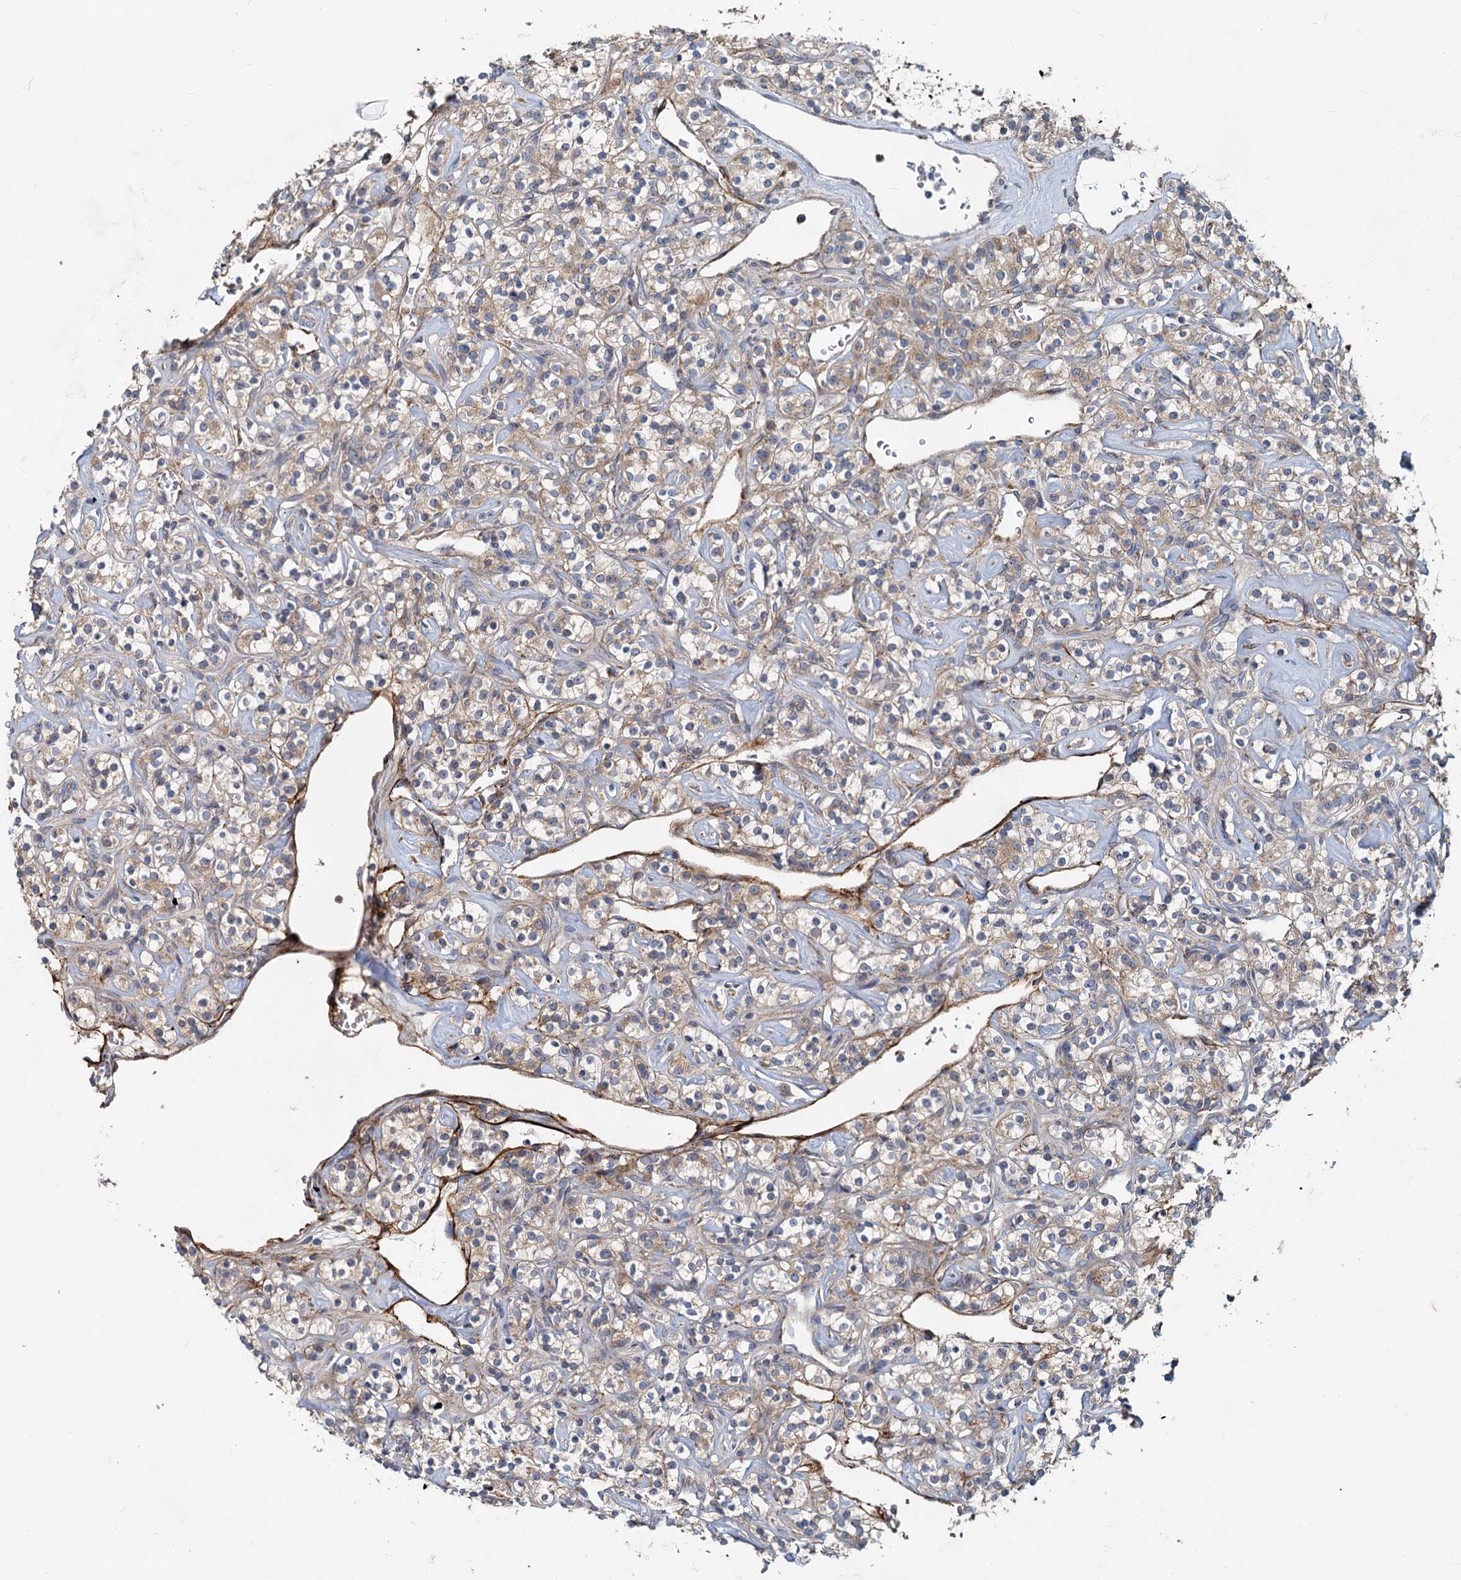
{"staining": {"intensity": "weak", "quantity": "25%-75%", "location": "cytoplasmic/membranous"}, "tissue": "renal cancer", "cell_type": "Tumor cells", "image_type": "cancer", "snomed": [{"axis": "morphology", "description": "Adenocarcinoma, NOS"}, {"axis": "topography", "description": "Kidney"}], "caption": "Brown immunohistochemical staining in renal cancer (adenocarcinoma) shows weak cytoplasmic/membranous expression in approximately 25%-75% of tumor cells. The protein of interest is shown in brown color, while the nuclei are stained blue.", "gene": "ADCY2", "patient": {"sex": "male", "age": 77}}